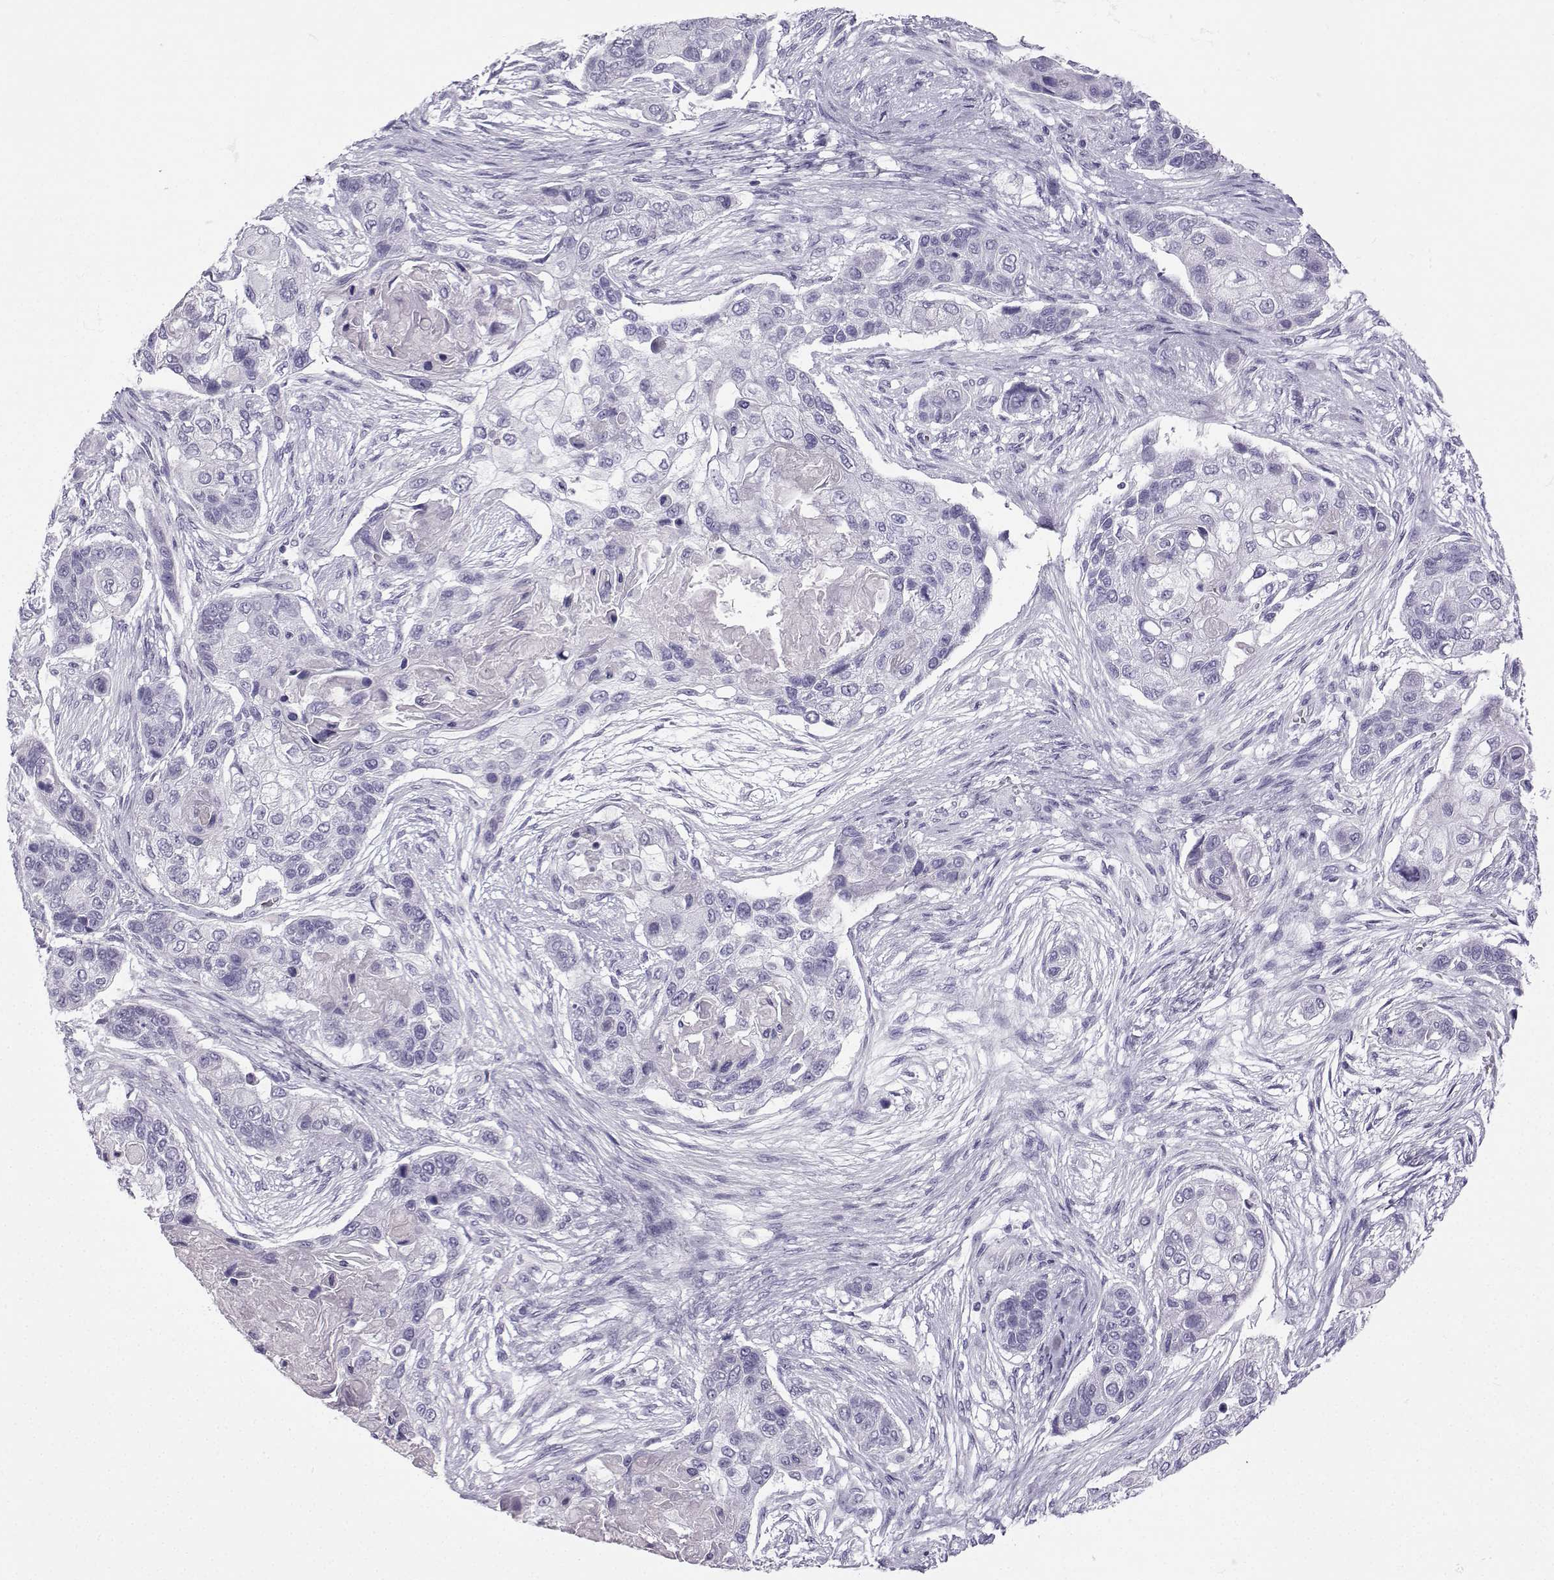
{"staining": {"intensity": "negative", "quantity": "none", "location": "none"}, "tissue": "lung cancer", "cell_type": "Tumor cells", "image_type": "cancer", "snomed": [{"axis": "morphology", "description": "Squamous cell carcinoma, NOS"}, {"axis": "topography", "description": "Lung"}], "caption": "The immunohistochemistry histopathology image has no significant expression in tumor cells of lung squamous cell carcinoma tissue.", "gene": "ZBTB8B", "patient": {"sex": "male", "age": 69}}